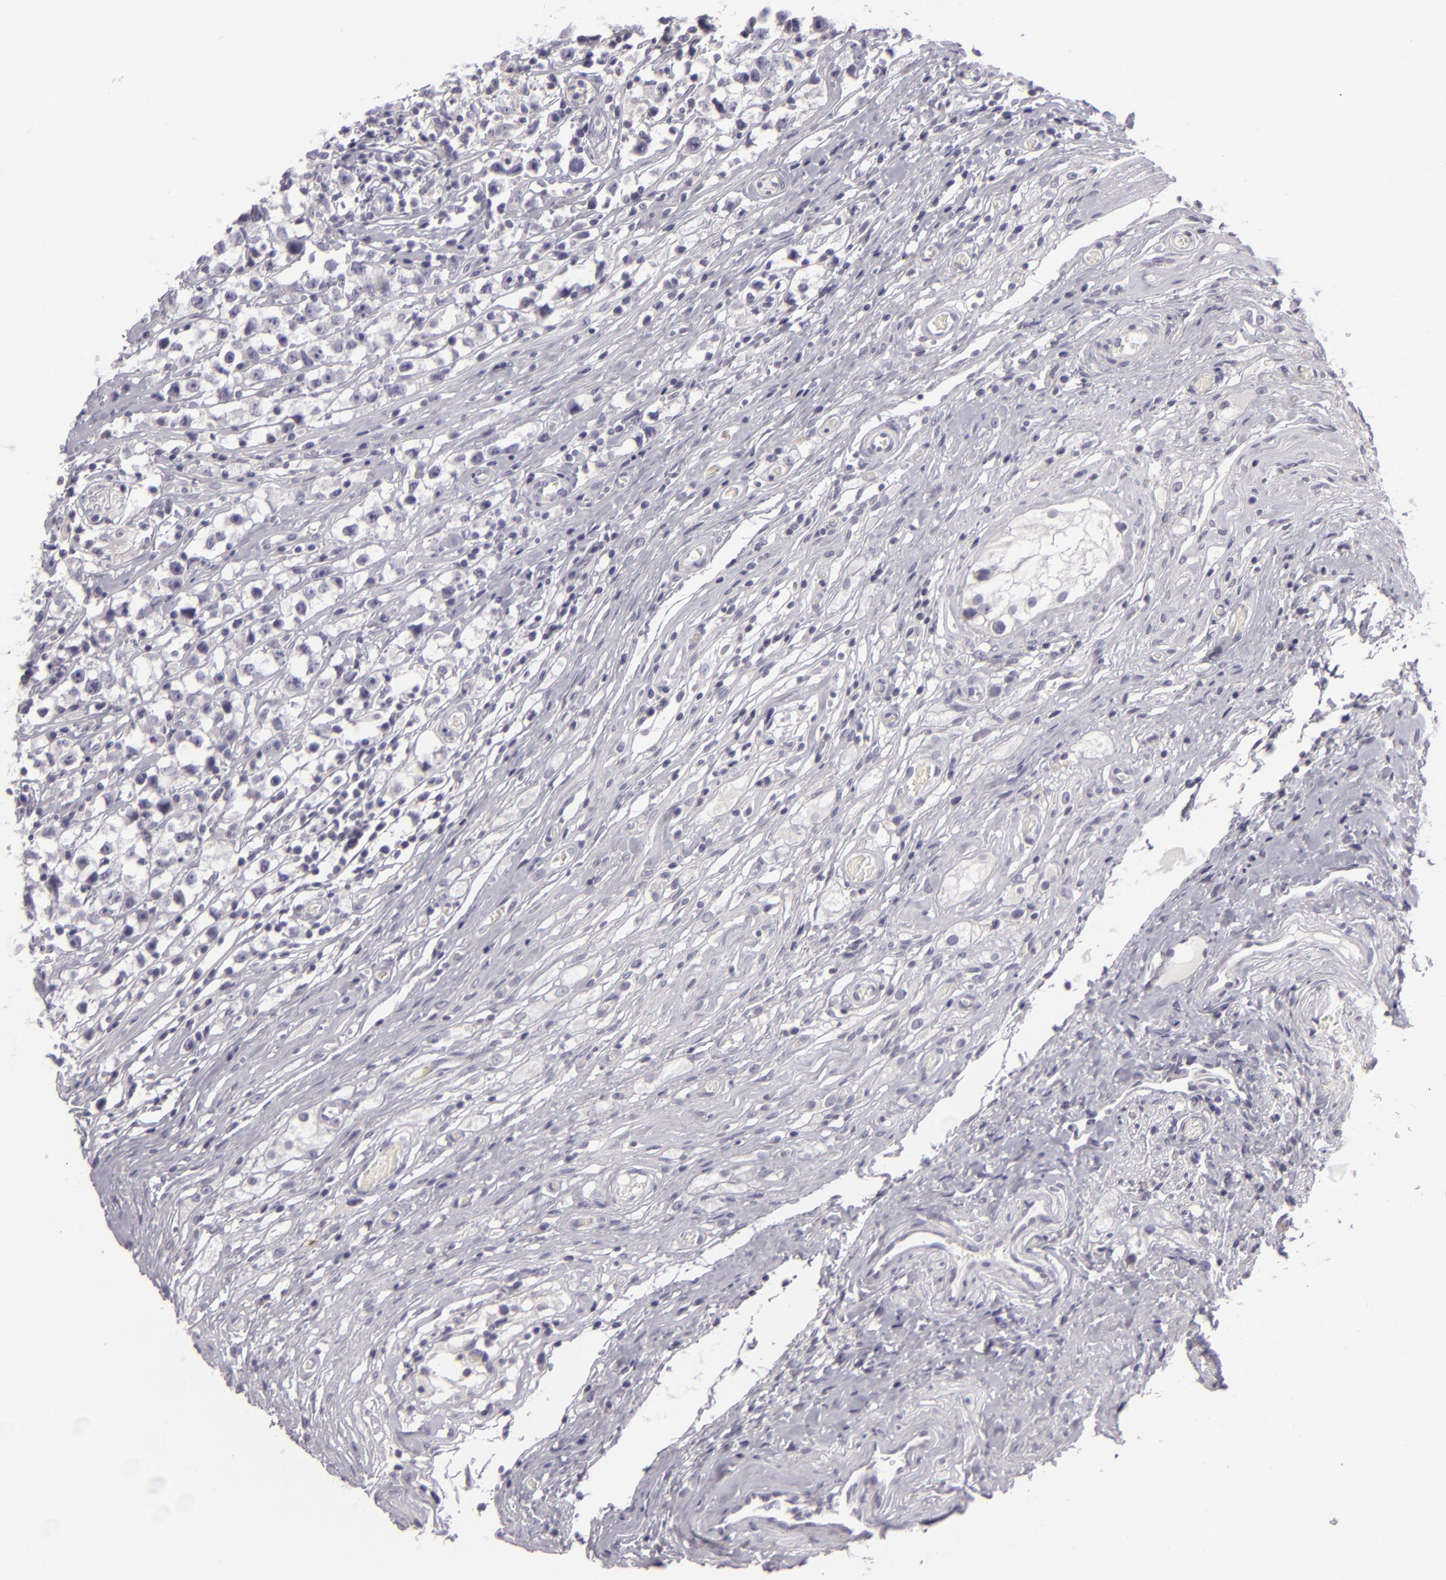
{"staining": {"intensity": "negative", "quantity": "none", "location": "none"}, "tissue": "testis cancer", "cell_type": "Tumor cells", "image_type": "cancer", "snomed": [{"axis": "morphology", "description": "Seminoma, NOS"}, {"axis": "topography", "description": "Testis"}], "caption": "Human testis cancer stained for a protein using immunohistochemistry shows no staining in tumor cells.", "gene": "EGFL6", "patient": {"sex": "male", "age": 35}}